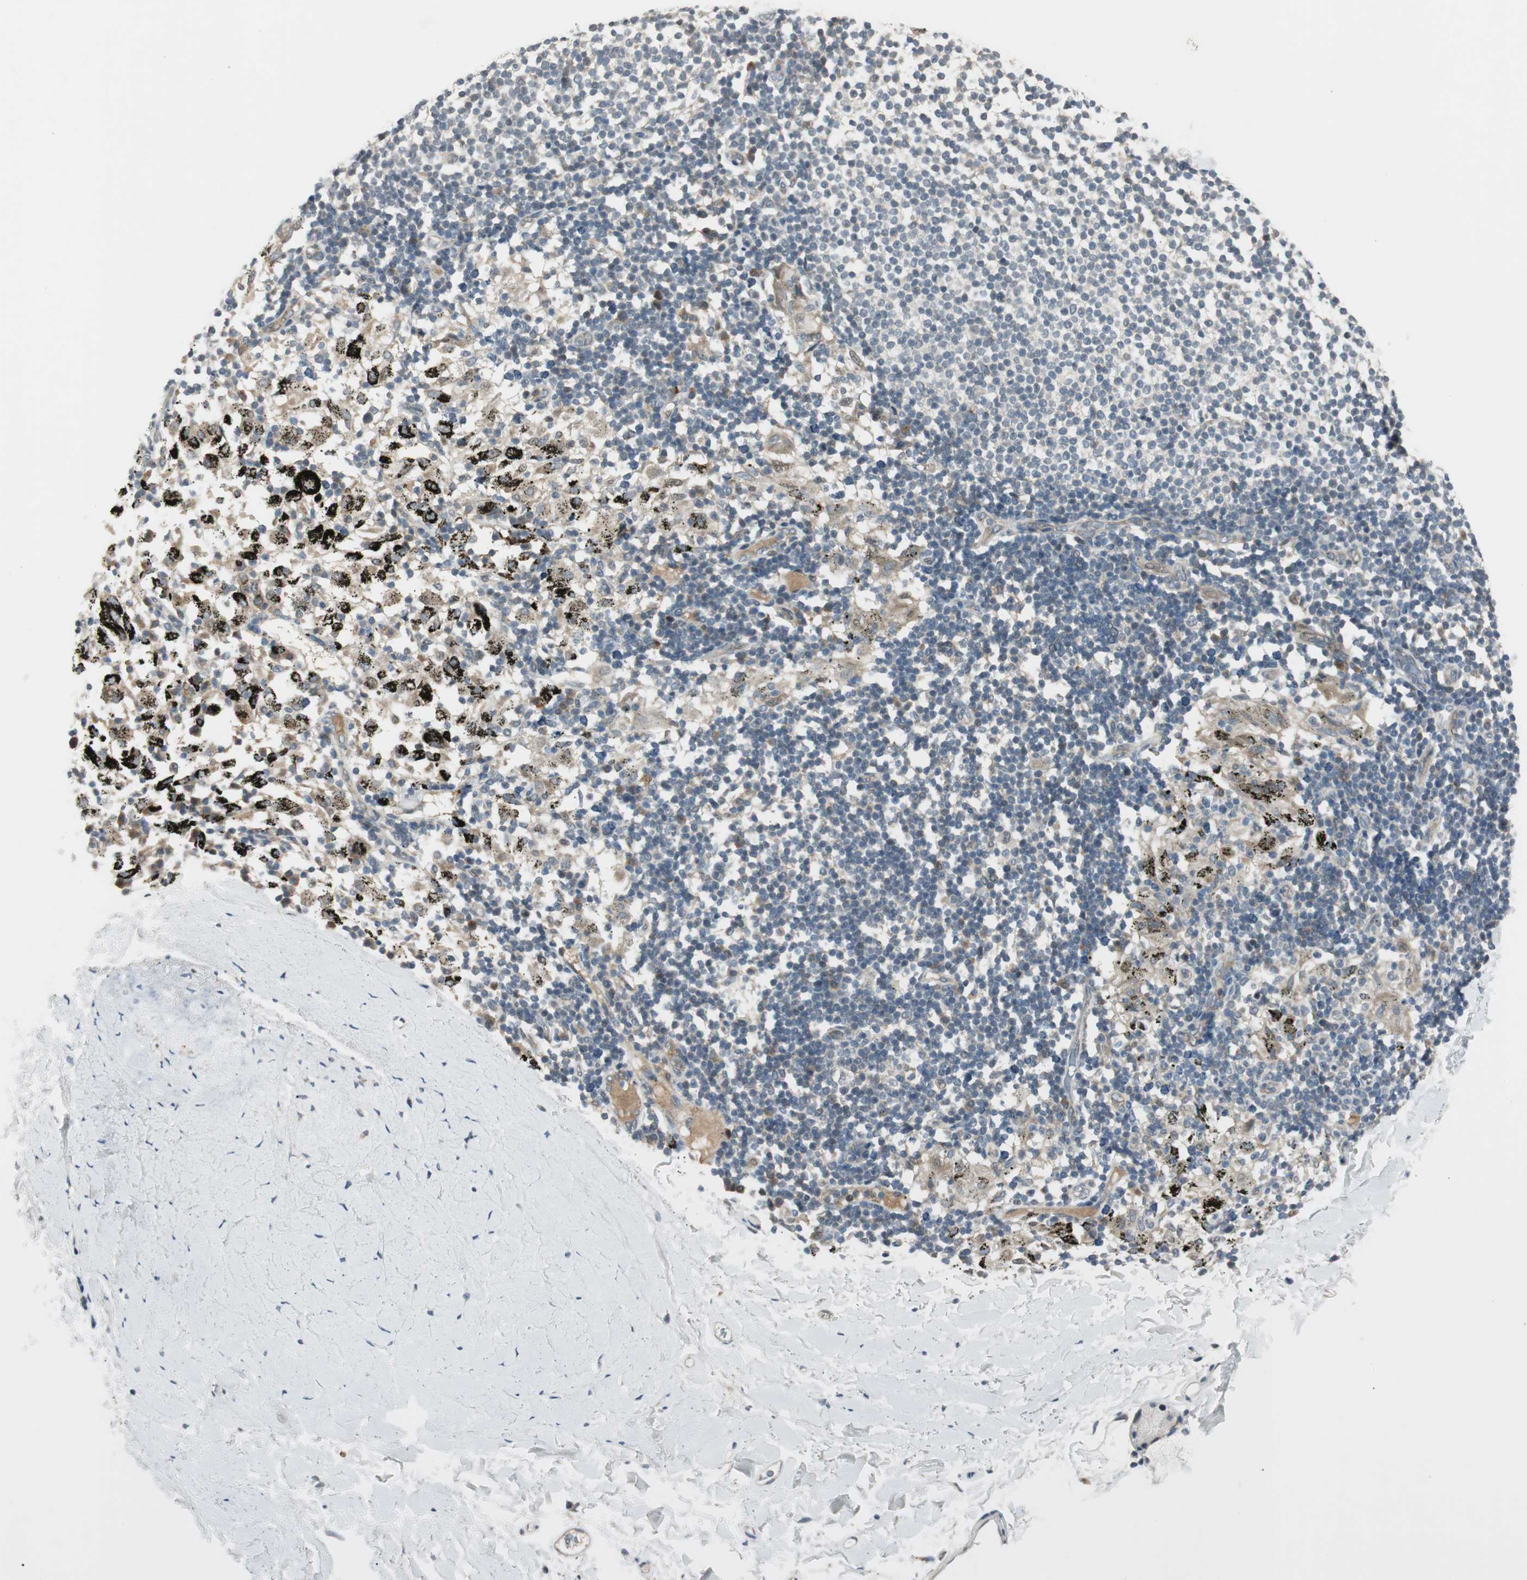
{"staining": {"intensity": "weak", "quantity": "25%-75%", "location": "cytoplasmic/membranous"}, "tissue": "adipose tissue", "cell_type": "Adipocytes", "image_type": "normal", "snomed": [{"axis": "morphology", "description": "Normal tissue, NOS"}, {"axis": "topography", "description": "Cartilage tissue"}, {"axis": "topography", "description": "Bronchus"}], "caption": "The micrograph displays staining of benign adipose tissue, revealing weak cytoplasmic/membranous protein staining (brown color) within adipocytes. (DAB IHC, brown staining for protein, blue staining for nuclei).", "gene": "PCDHB15", "patient": {"sex": "female", "age": 73}}